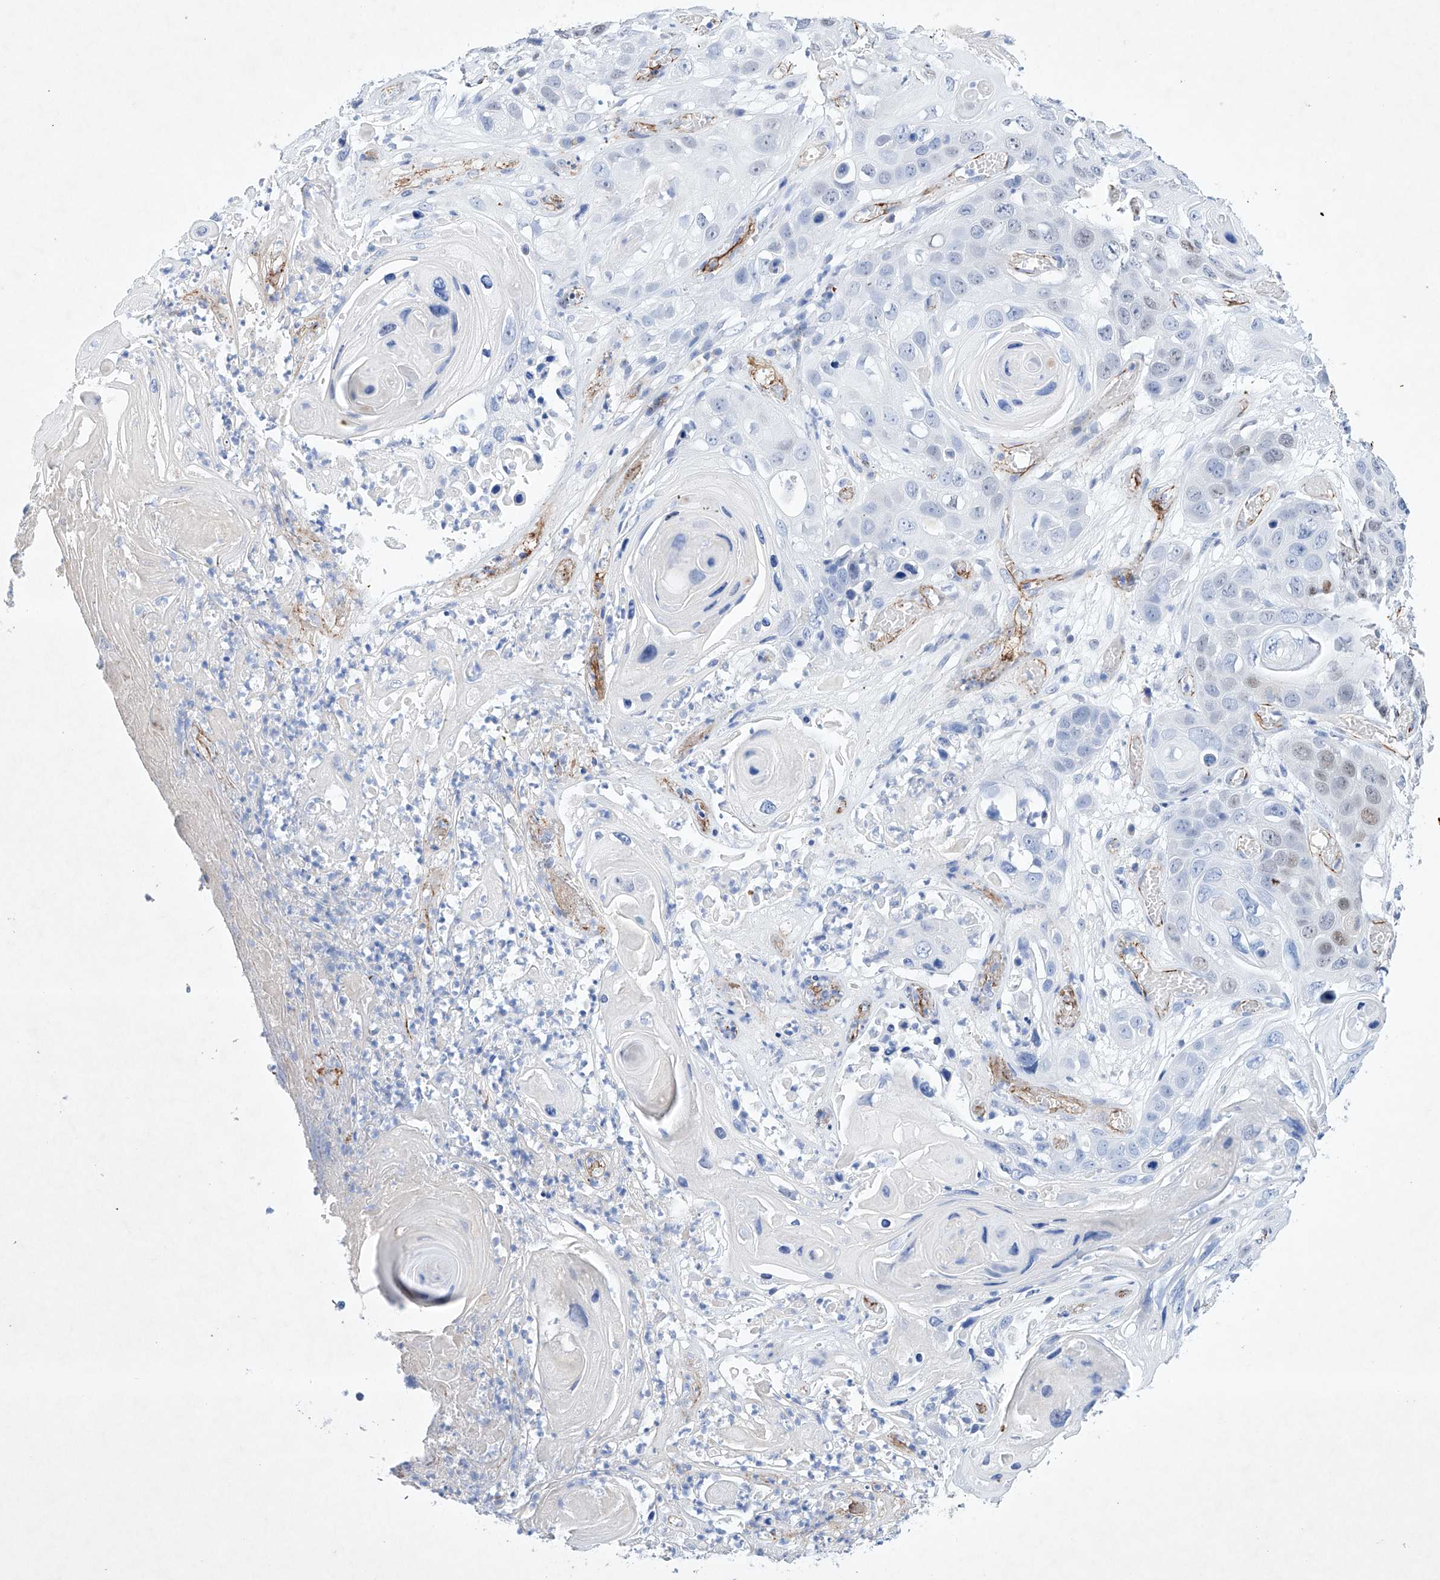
{"staining": {"intensity": "weak", "quantity": "<25%", "location": "nuclear"}, "tissue": "skin cancer", "cell_type": "Tumor cells", "image_type": "cancer", "snomed": [{"axis": "morphology", "description": "Squamous cell carcinoma, NOS"}, {"axis": "topography", "description": "Skin"}], "caption": "Squamous cell carcinoma (skin) was stained to show a protein in brown. There is no significant expression in tumor cells.", "gene": "ETV7", "patient": {"sex": "male", "age": 55}}